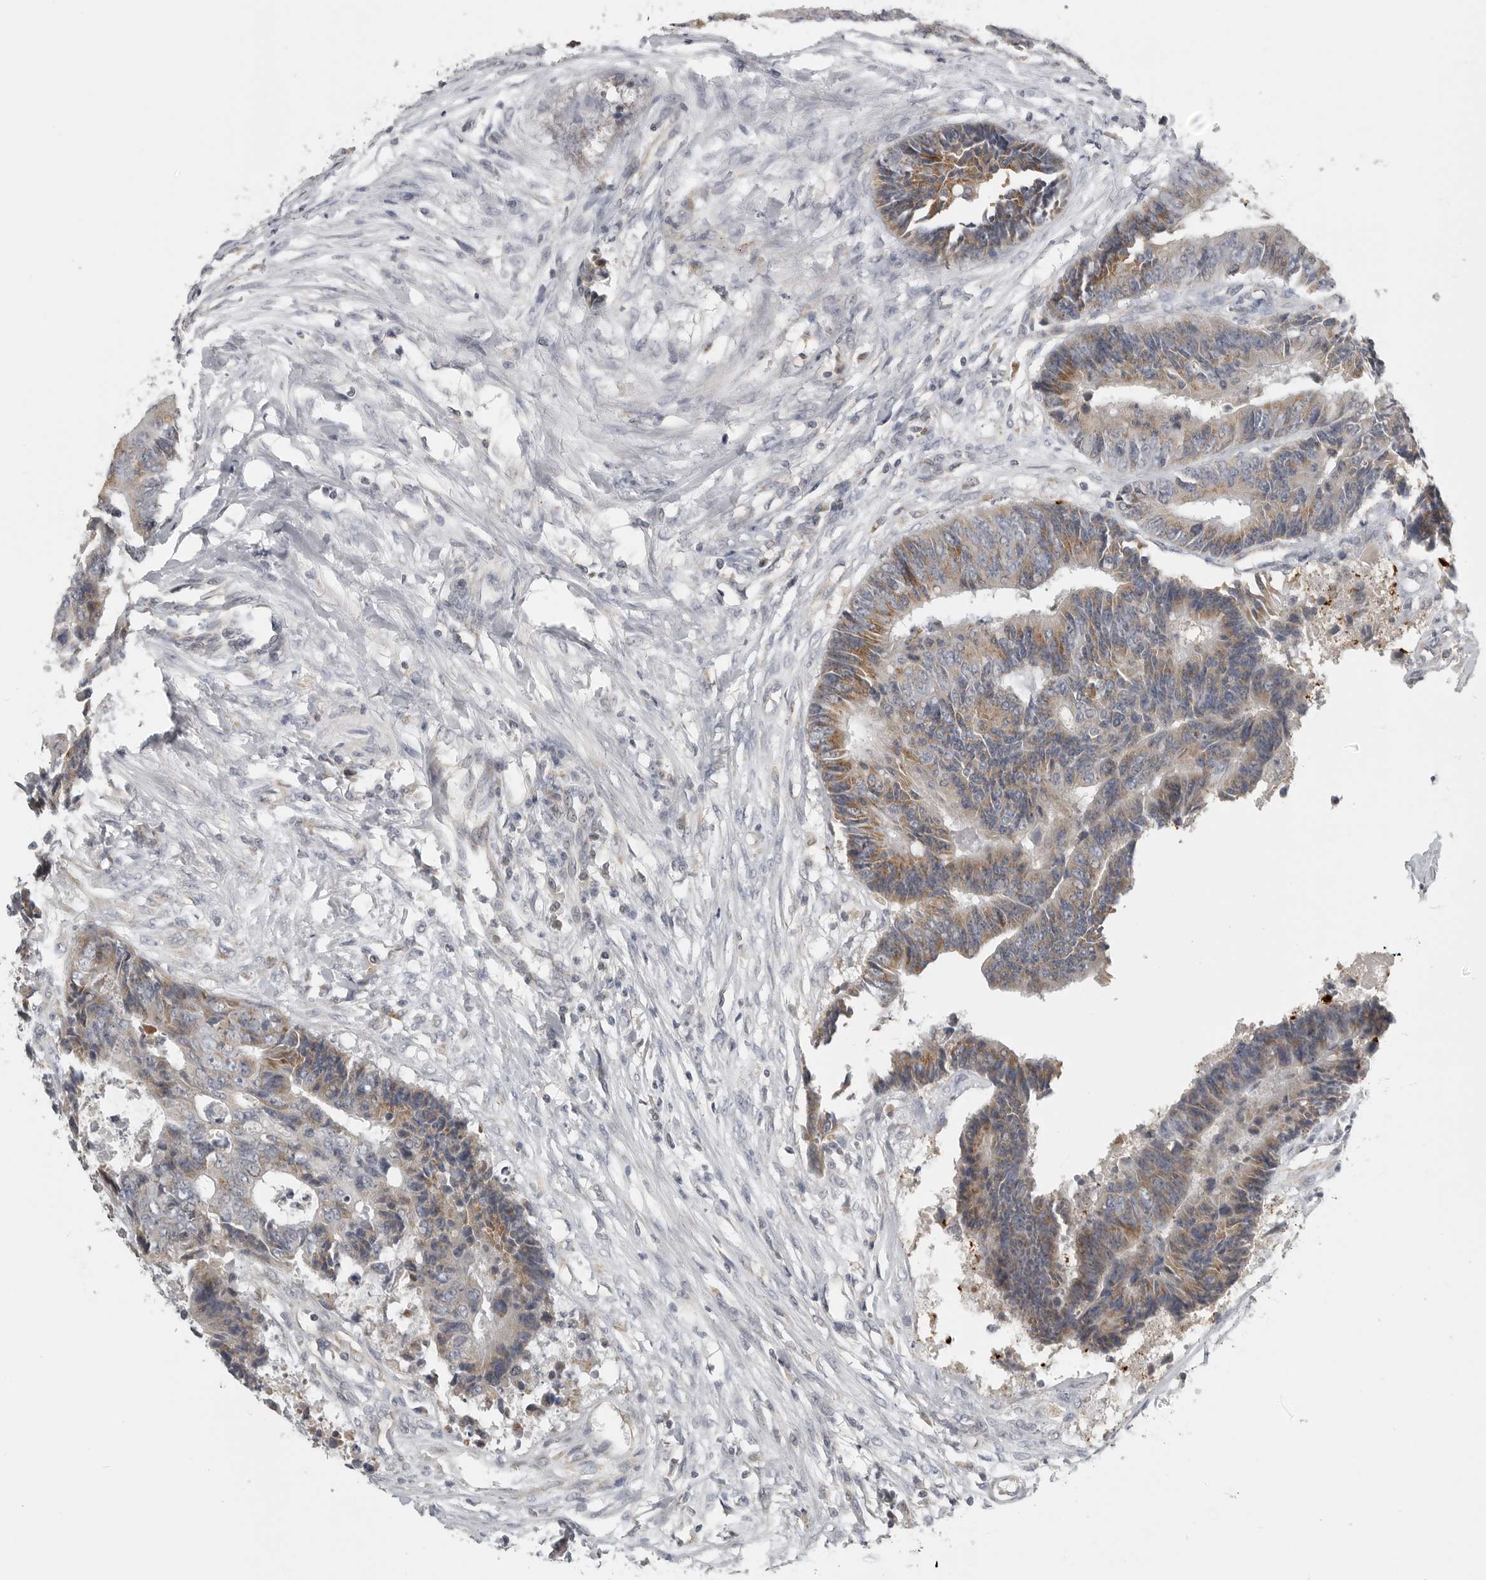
{"staining": {"intensity": "moderate", "quantity": "<25%", "location": "cytoplasmic/membranous"}, "tissue": "colorectal cancer", "cell_type": "Tumor cells", "image_type": "cancer", "snomed": [{"axis": "morphology", "description": "Adenocarcinoma, NOS"}, {"axis": "topography", "description": "Rectum"}], "caption": "Colorectal cancer (adenocarcinoma) stained for a protein (brown) shows moderate cytoplasmic/membranous positive staining in approximately <25% of tumor cells.", "gene": "RXFP3", "patient": {"sex": "male", "age": 84}}